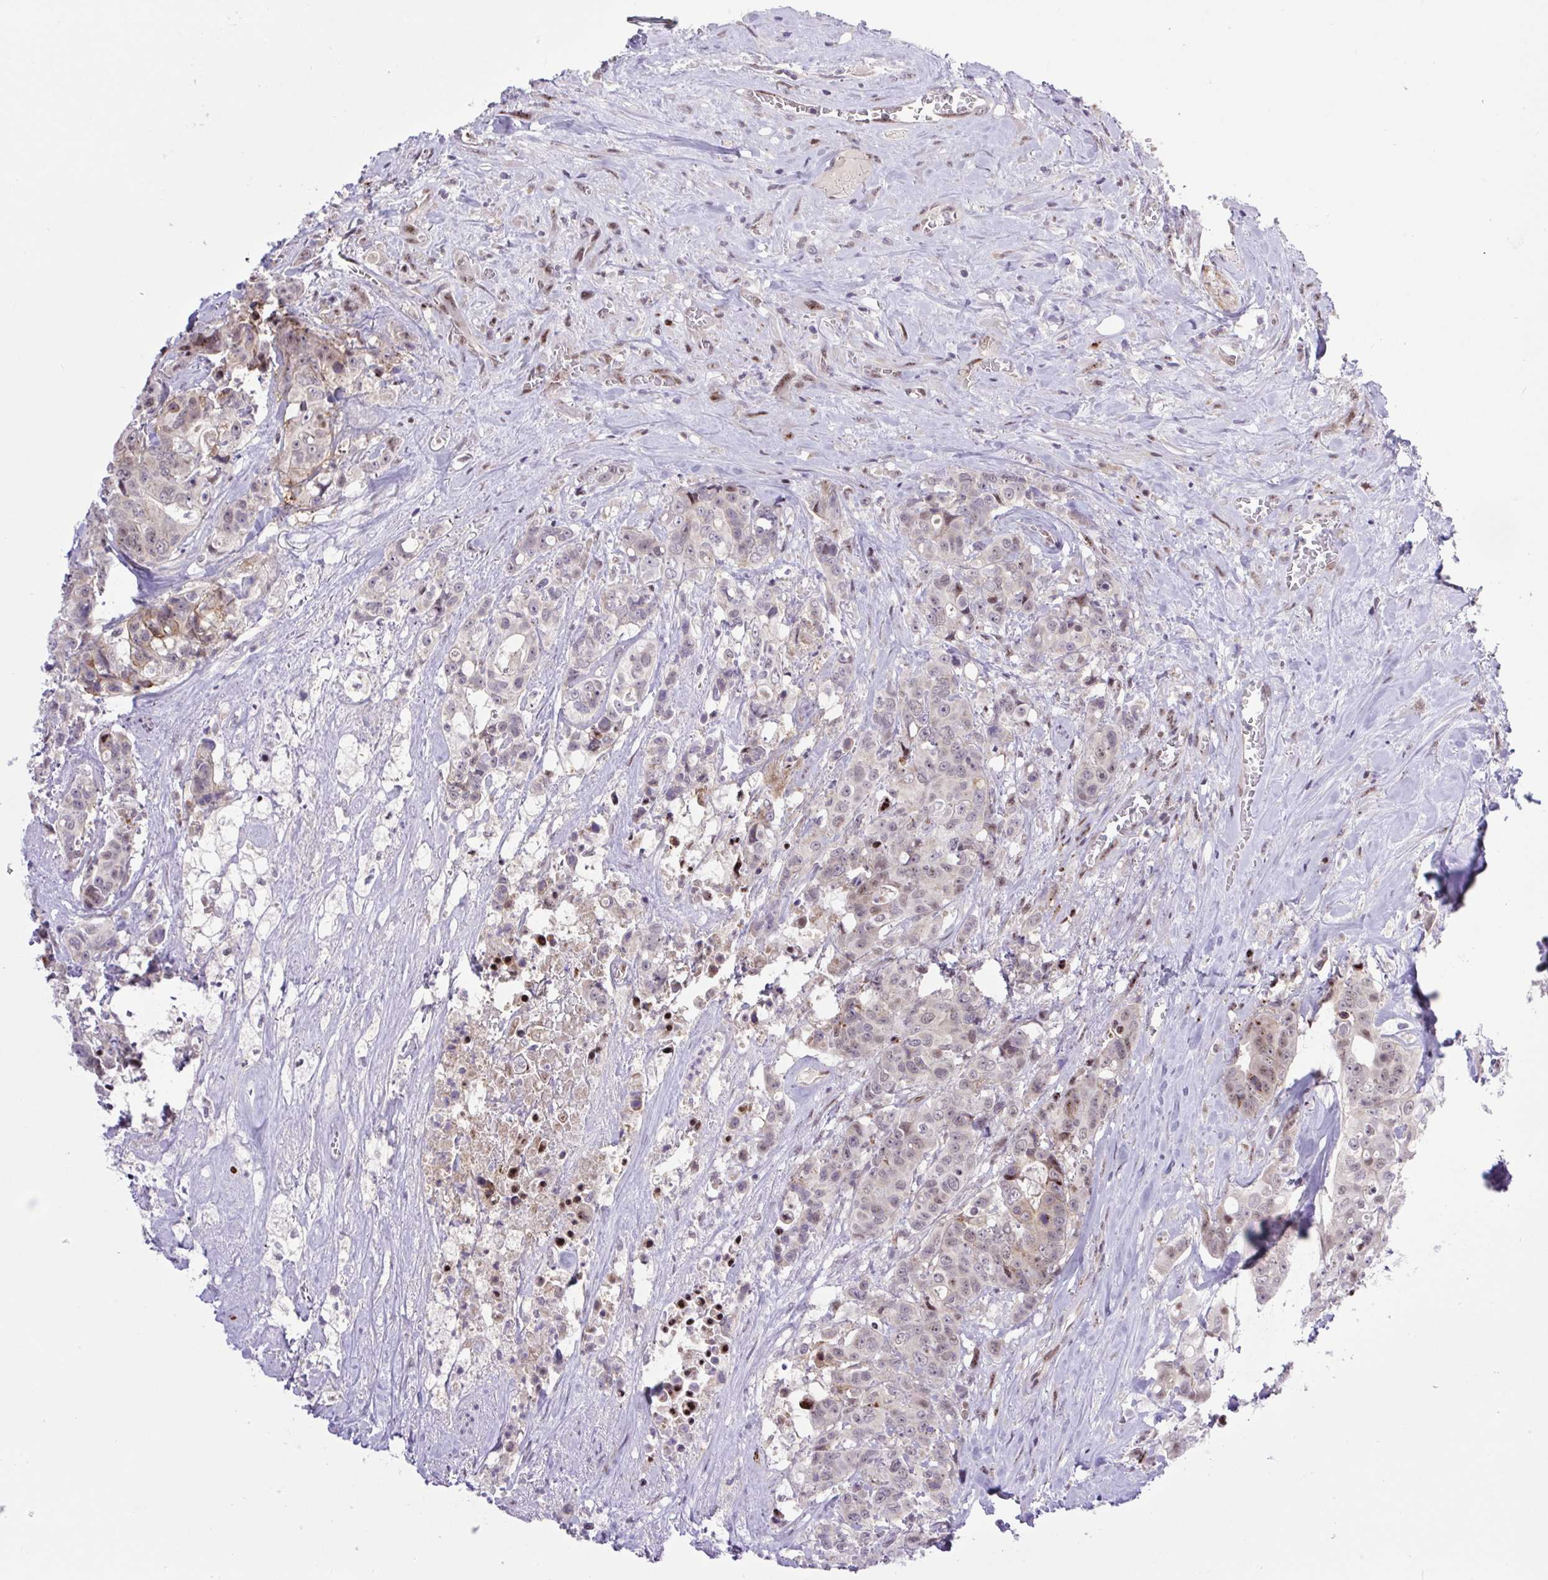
{"staining": {"intensity": "weak", "quantity": "25%-75%", "location": "nuclear"}, "tissue": "colorectal cancer", "cell_type": "Tumor cells", "image_type": "cancer", "snomed": [{"axis": "morphology", "description": "Adenocarcinoma, NOS"}, {"axis": "topography", "description": "Rectum"}], "caption": "A brown stain highlights weak nuclear expression of a protein in adenocarcinoma (colorectal) tumor cells.", "gene": "ERG", "patient": {"sex": "female", "age": 62}}